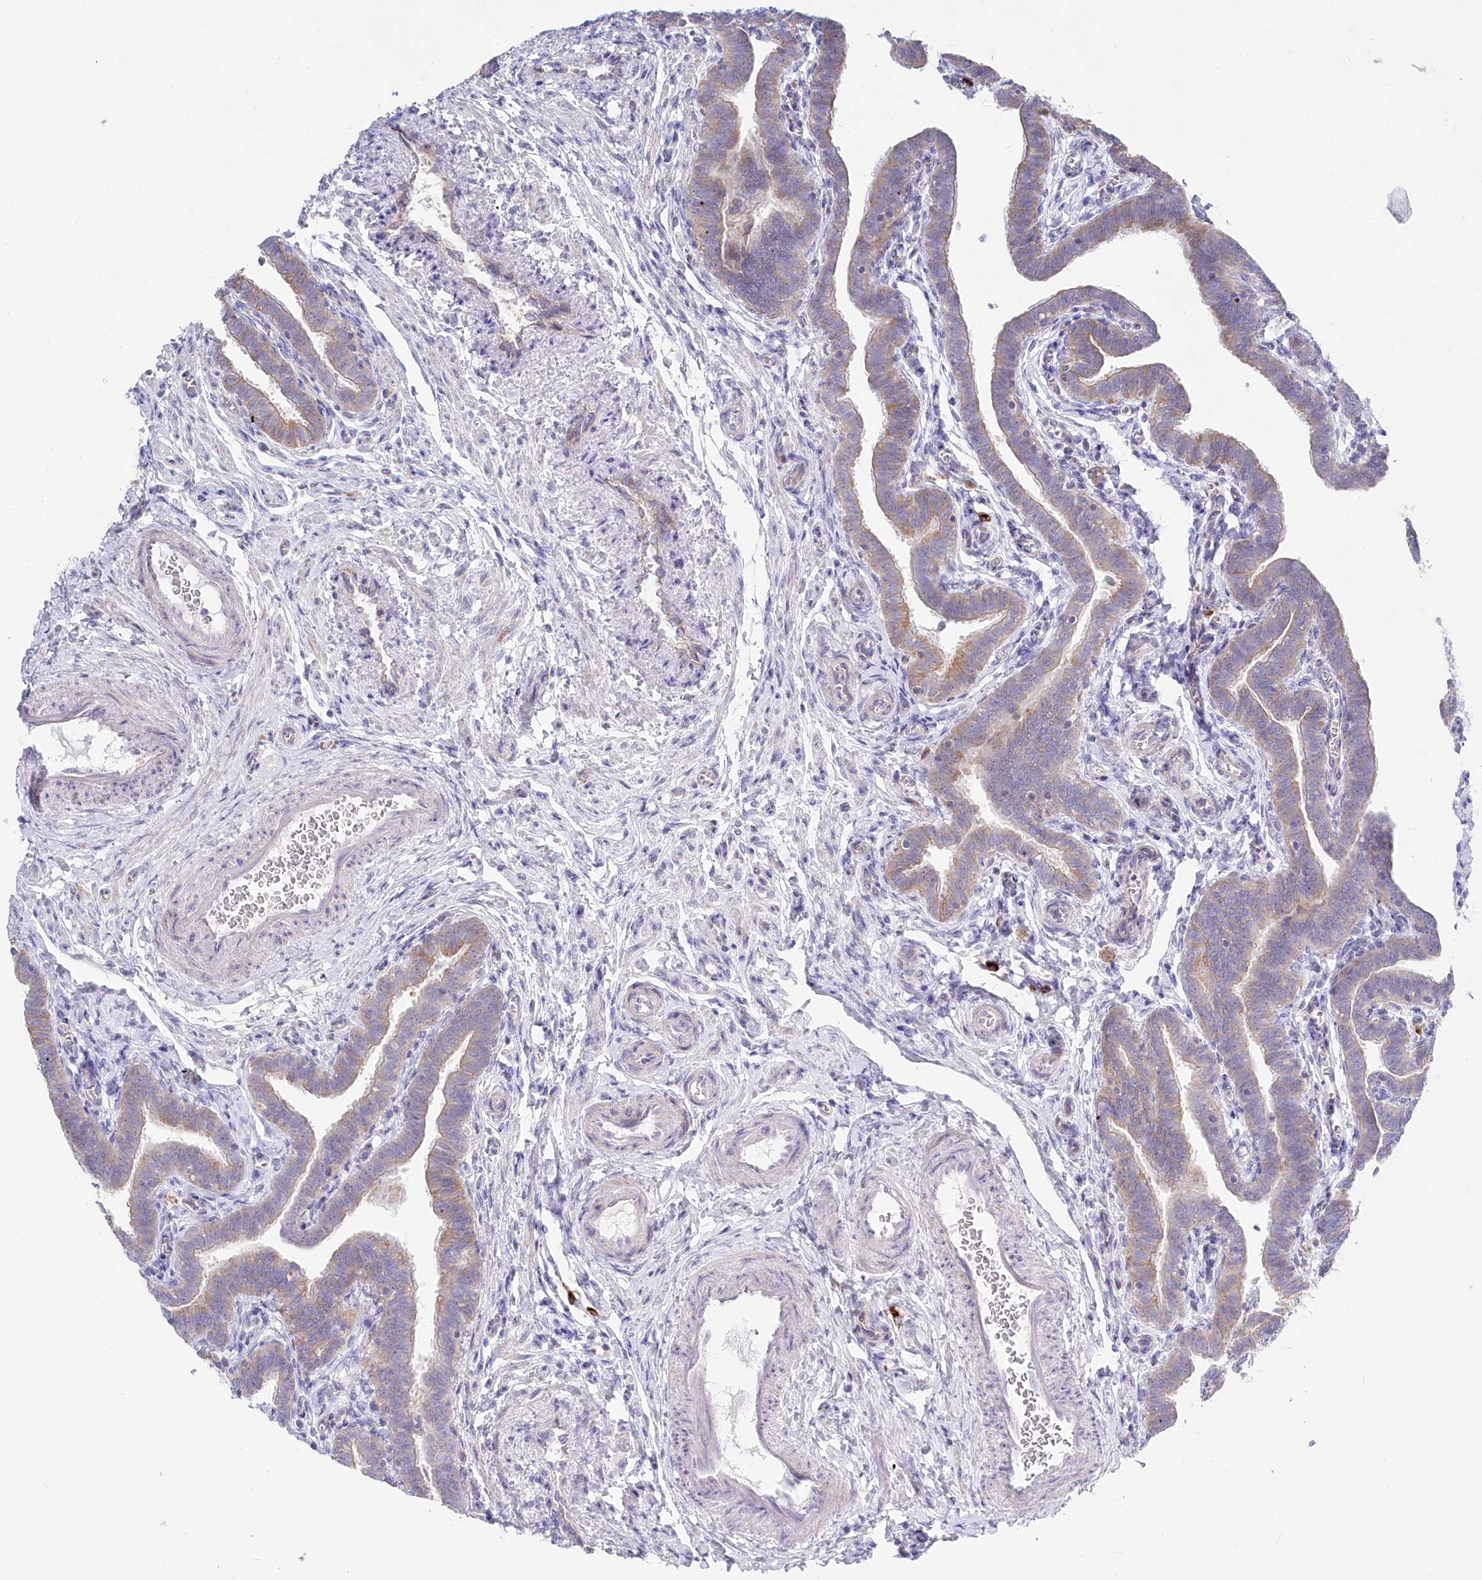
{"staining": {"intensity": "moderate", "quantity": ">75%", "location": "cytoplasmic/membranous"}, "tissue": "fallopian tube", "cell_type": "Glandular cells", "image_type": "normal", "snomed": [{"axis": "morphology", "description": "Normal tissue, NOS"}, {"axis": "topography", "description": "Fallopian tube"}], "caption": "DAB (3,3'-diaminobenzidine) immunohistochemical staining of benign human fallopian tube exhibits moderate cytoplasmic/membranous protein expression in approximately >75% of glandular cells.", "gene": "POGLUT1", "patient": {"sex": "female", "age": 36}}